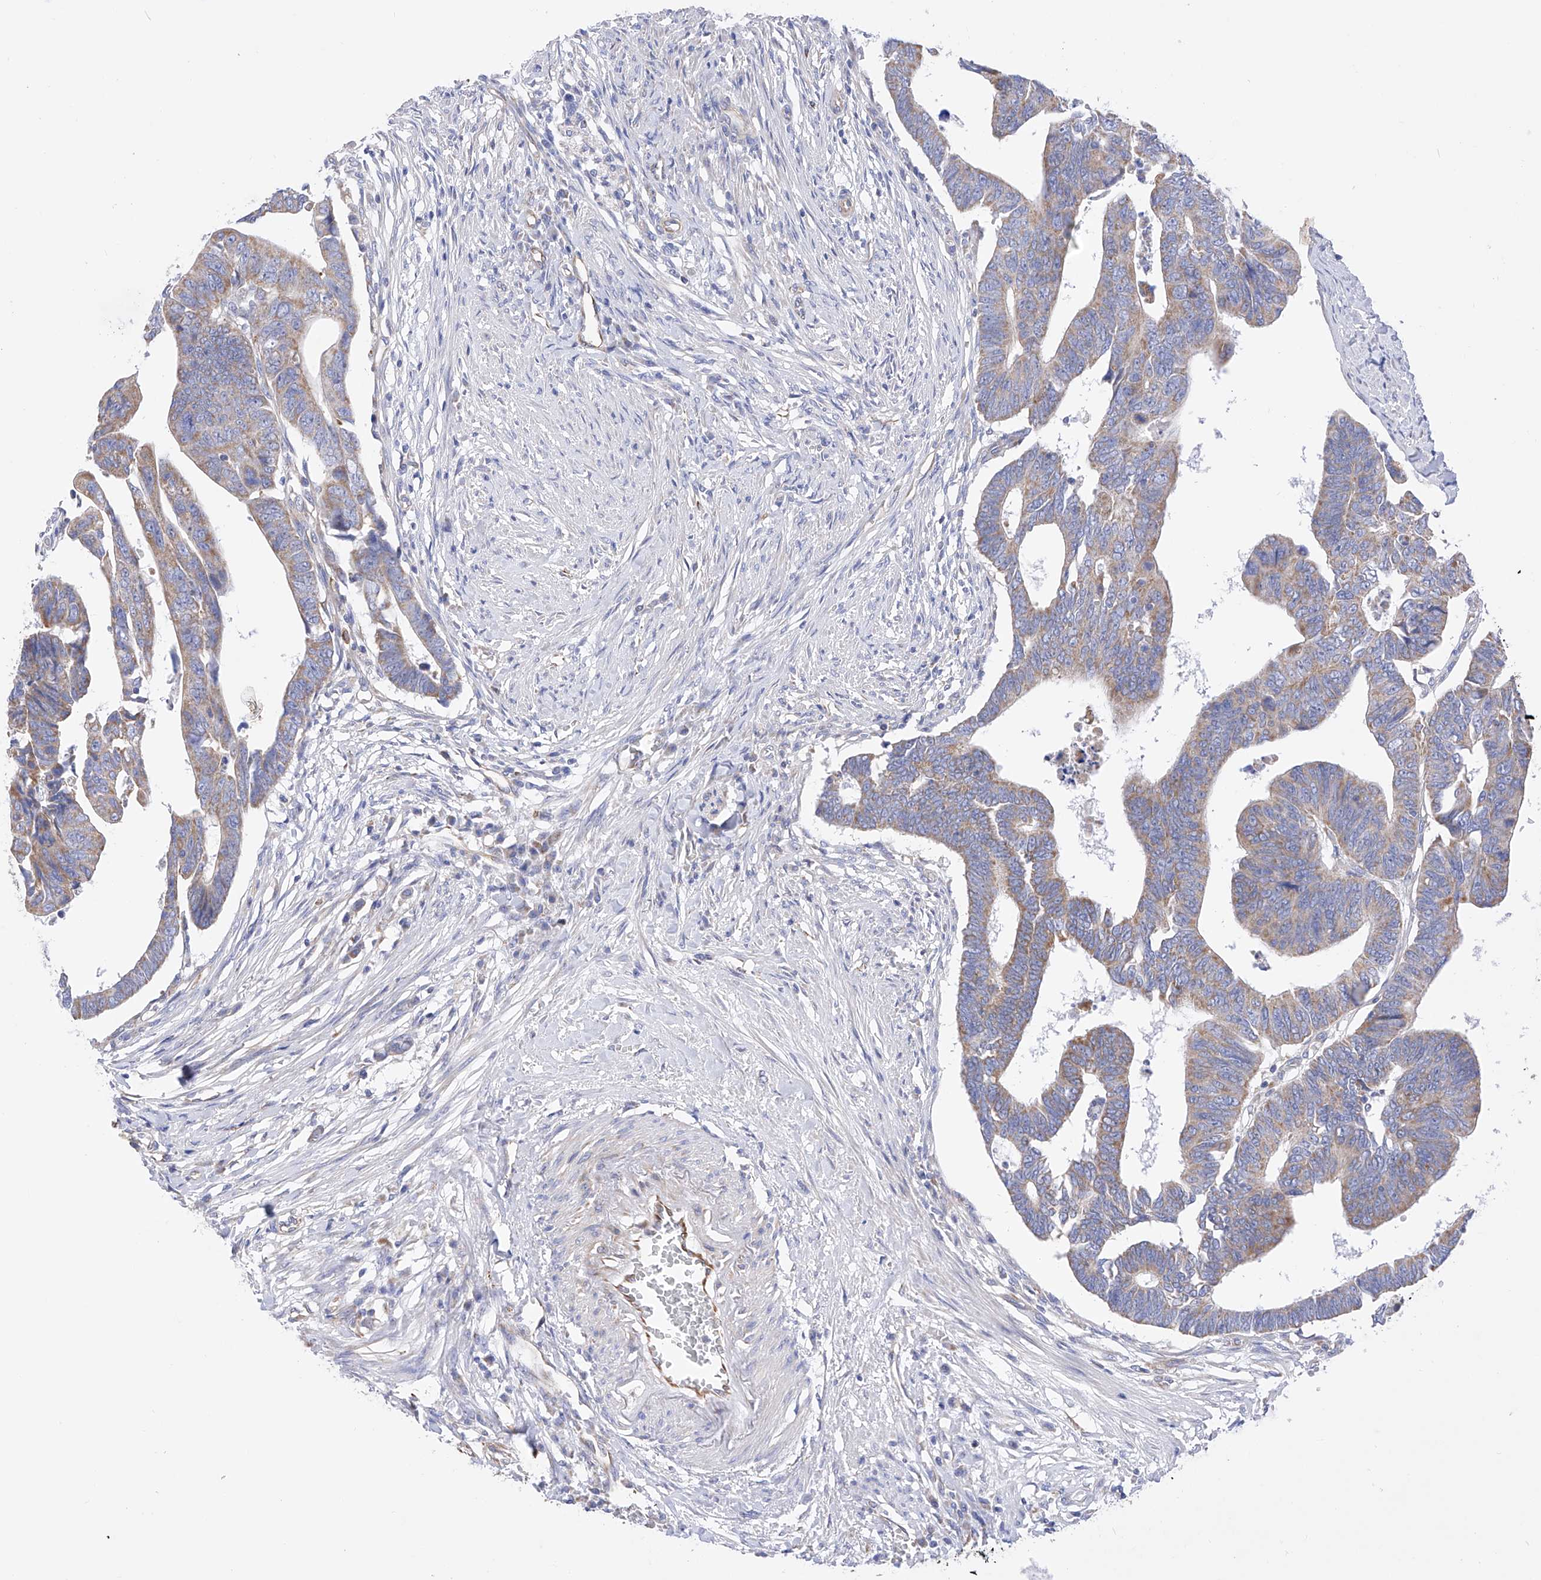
{"staining": {"intensity": "weak", "quantity": ">75%", "location": "cytoplasmic/membranous"}, "tissue": "colorectal cancer", "cell_type": "Tumor cells", "image_type": "cancer", "snomed": [{"axis": "morphology", "description": "Adenocarcinoma, NOS"}, {"axis": "topography", "description": "Rectum"}], "caption": "Colorectal cancer (adenocarcinoma) stained with a protein marker exhibits weak staining in tumor cells.", "gene": "FLG", "patient": {"sex": "female", "age": 65}}